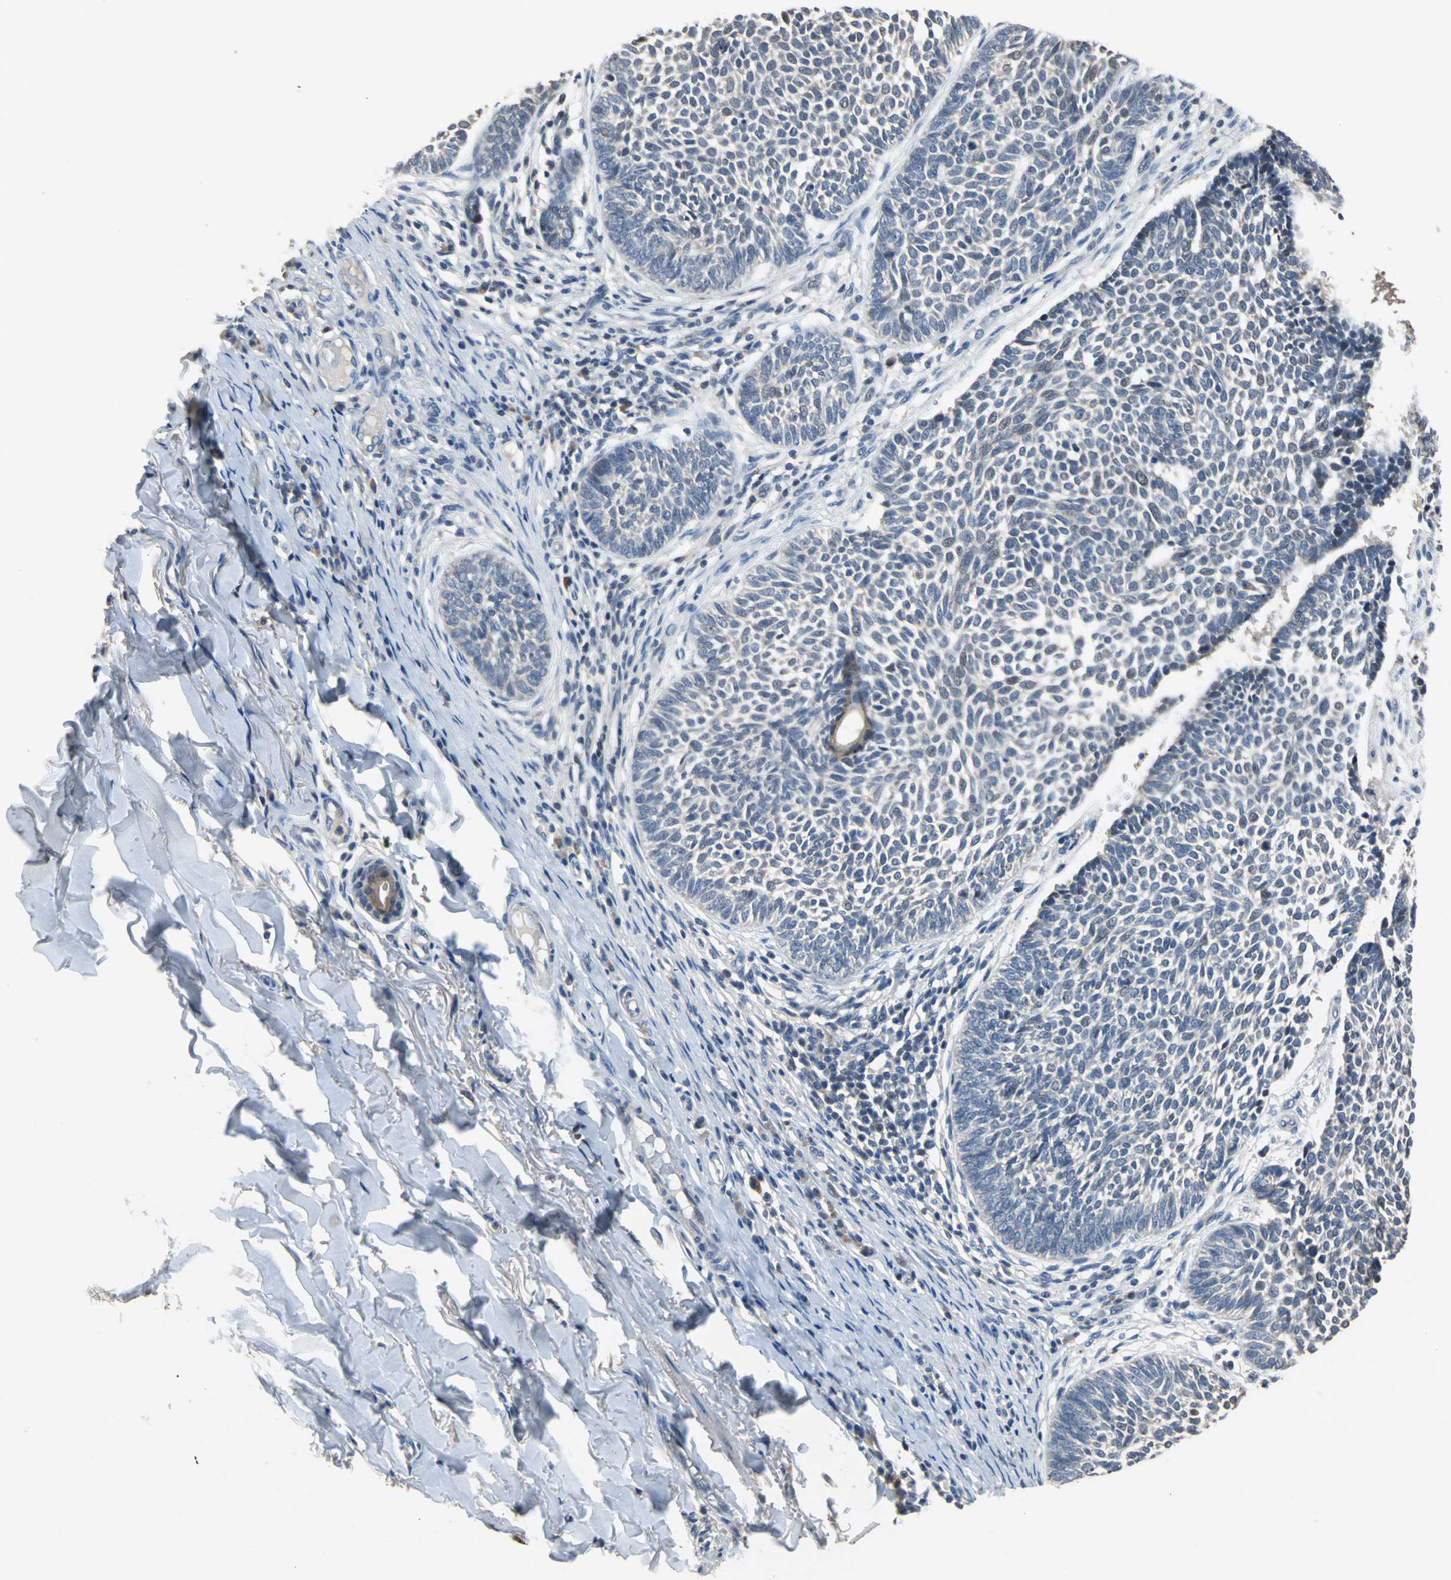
{"staining": {"intensity": "weak", "quantity": "<25%", "location": "cytoplasmic/membranous"}, "tissue": "skin cancer", "cell_type": "Tumor cells", "image_type": "cancer", "snomed": [{"axis": "morphology", "description": "Normal tissue, NOS"}, {"axis": "morphology", "description": "Basal cell carcinoma"}, {"axis": "topography", "description": "Skin"}], "caption": "Immunohistochemistry (IHC) photomicrograph of skin cancer (basal cell carcinoma) stained for a protein (brown), which shows no positivity in tumor cells.", "gene": "JADE3", "patient": {"sex": "male", "age": 87}}